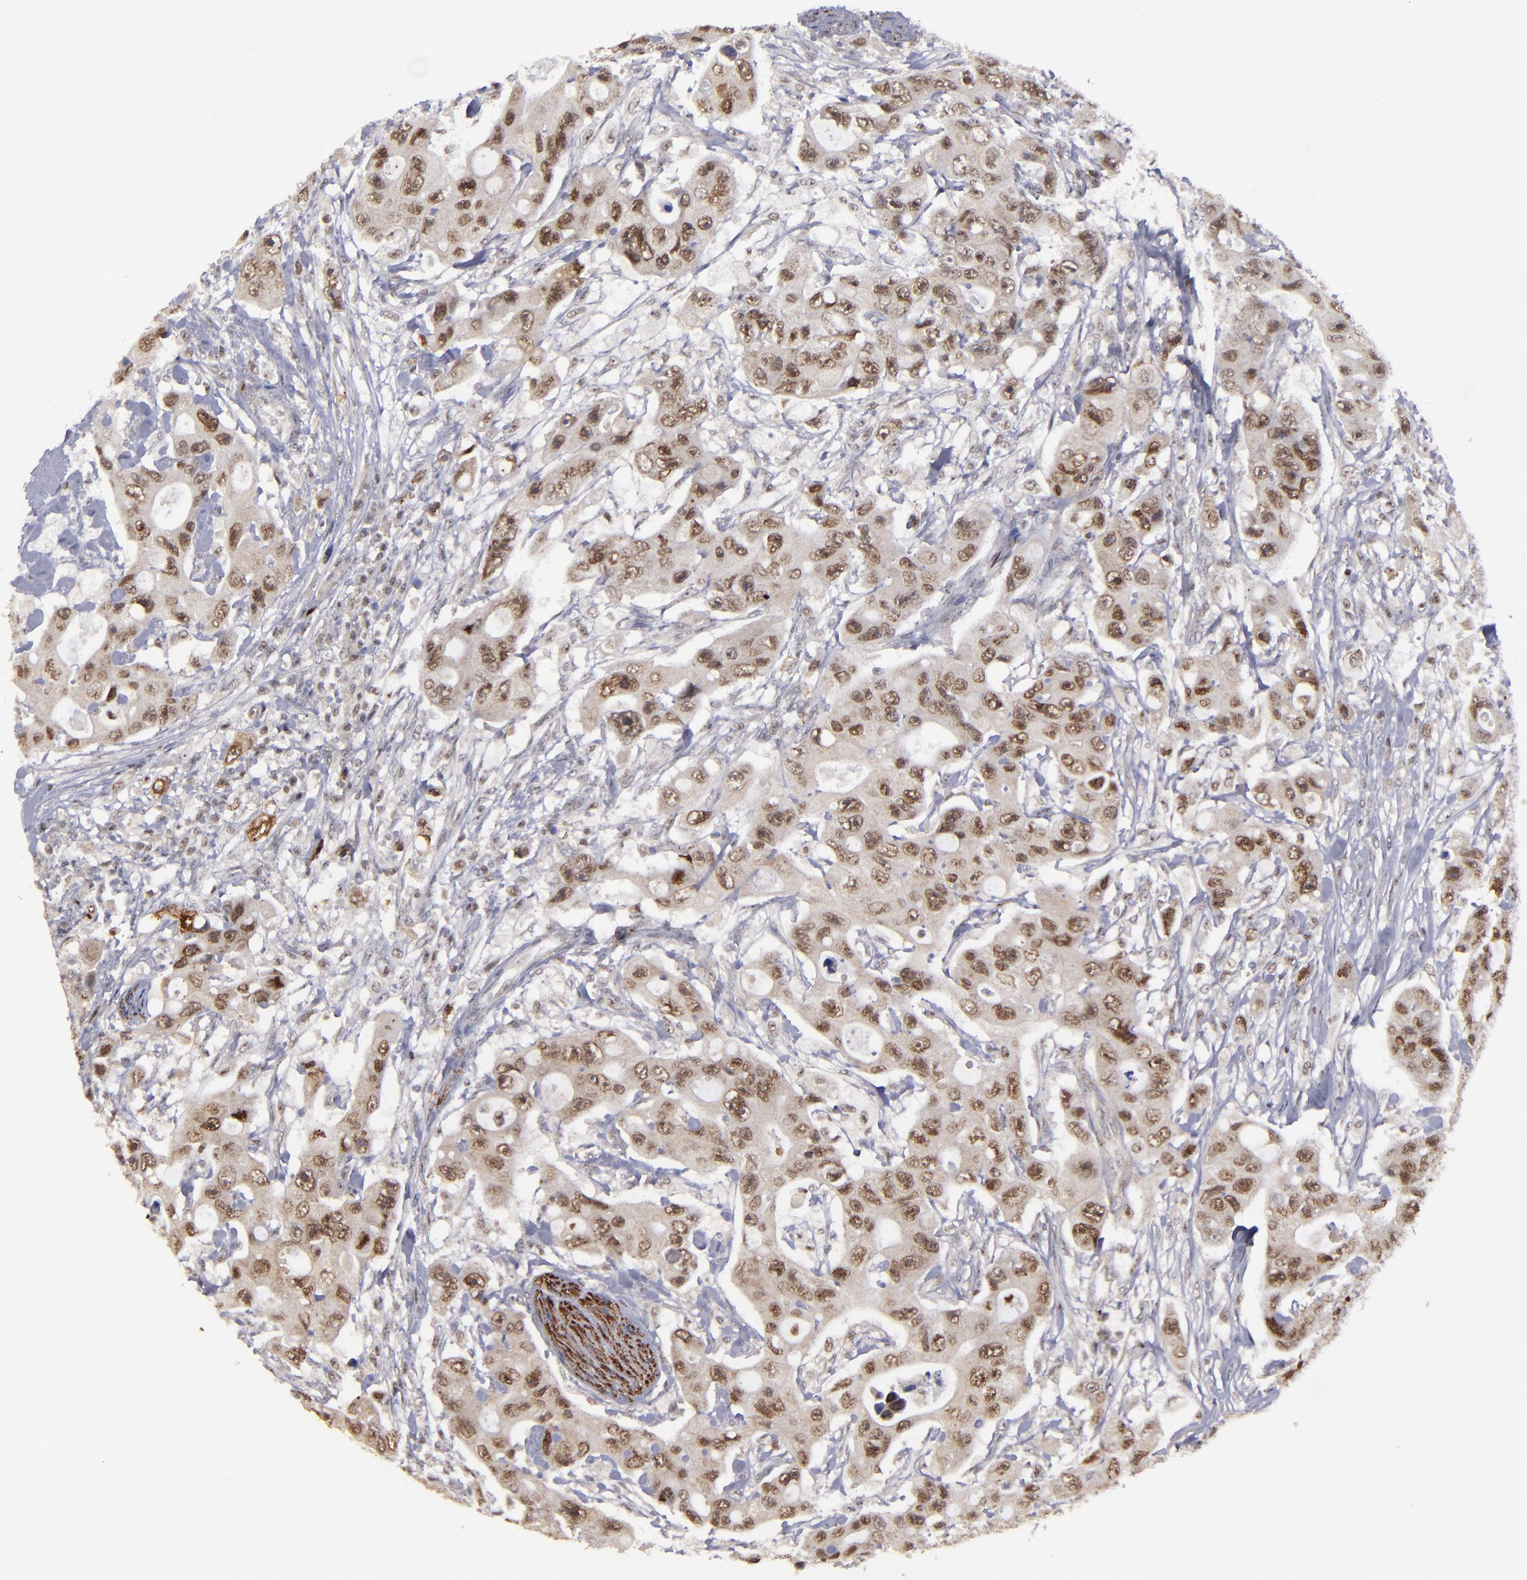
{"staining": {"intensity": "moderate", "quantity": ">75%", "location": "nuclear"}, "tissue": "colorectal cancer", "cell_type": "Tumor cells", "image_type": "cancer", "snomed": [{"axis": "morphology", "description": "Adenocarcinoma, NOS"}, {"axis": "topography", "description": "Colon"}], "caption": "IHC photomicrograph of neoplastic tissue: human colorectal adenocarcinoma stained using immunohistochemistry (IHC) shows medium levels of moderate protein expression localized specifically in the nuclear of tumor cells, appearing as a nuclear brown color.", "gene": "RREB1", "patient": {"sex": "female", "age": 46}}